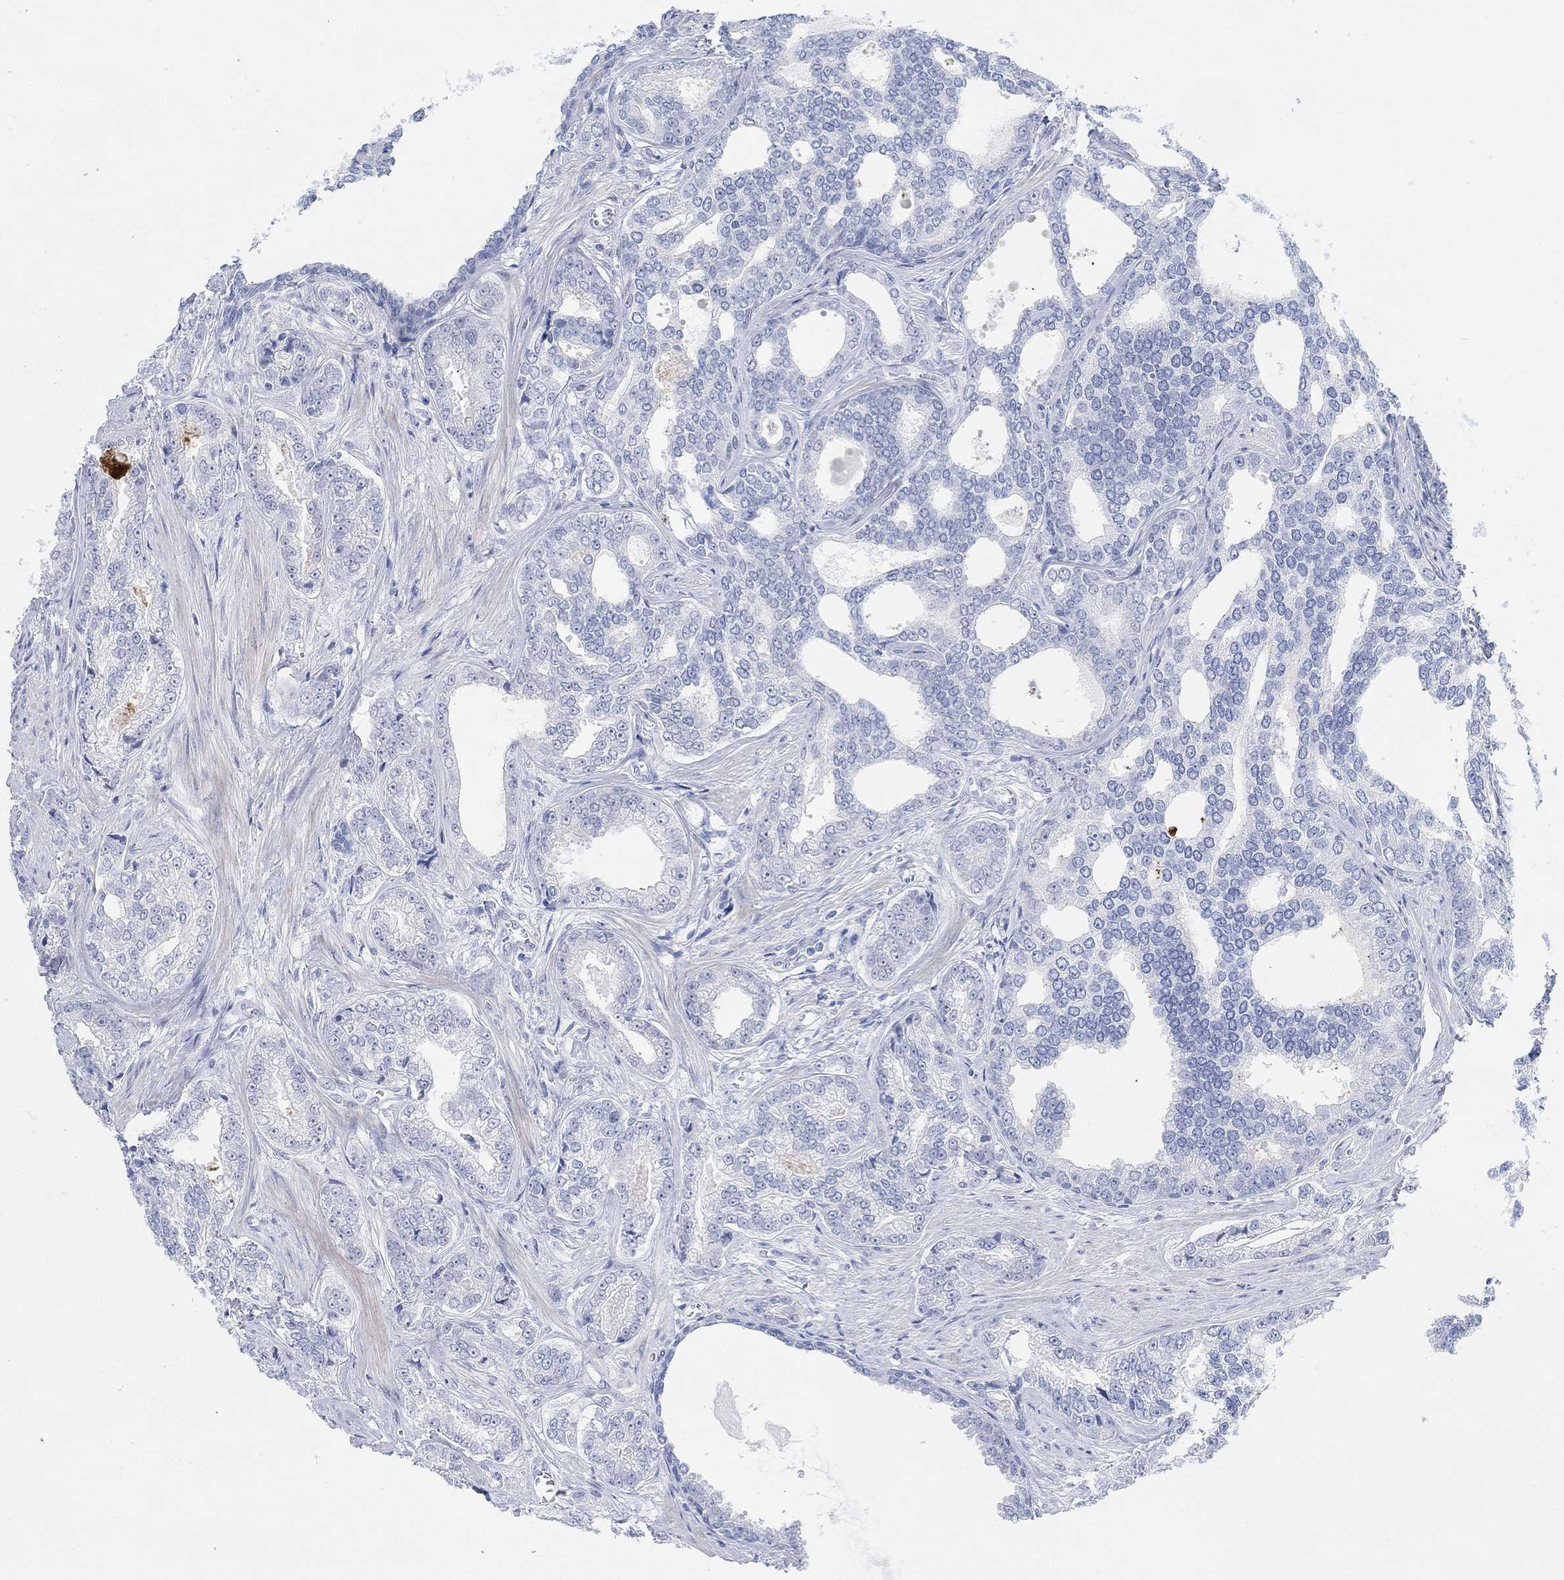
{"staining": {"intensity": "negative", "quantity": "none", "location": "none"}, "tissue": "prostate cancer", "cell_type": "Tumor cells", "image_type": "cancer", "snomed": [{"axis": "morphology", "description": "Adenocarcinoma, NOS"}, {"axis": "topography", "description": "Prostate"}], "caption": "Immunohistochemistry micrograph of neoplastic tissue: prostate adenocarcinoma stained with DAB (3,3'-diaminobenzidine) reveals no significant protein staining in tumor cells.", "gene": "ENO4", "patient": {"sex": "male", "age": 67}}